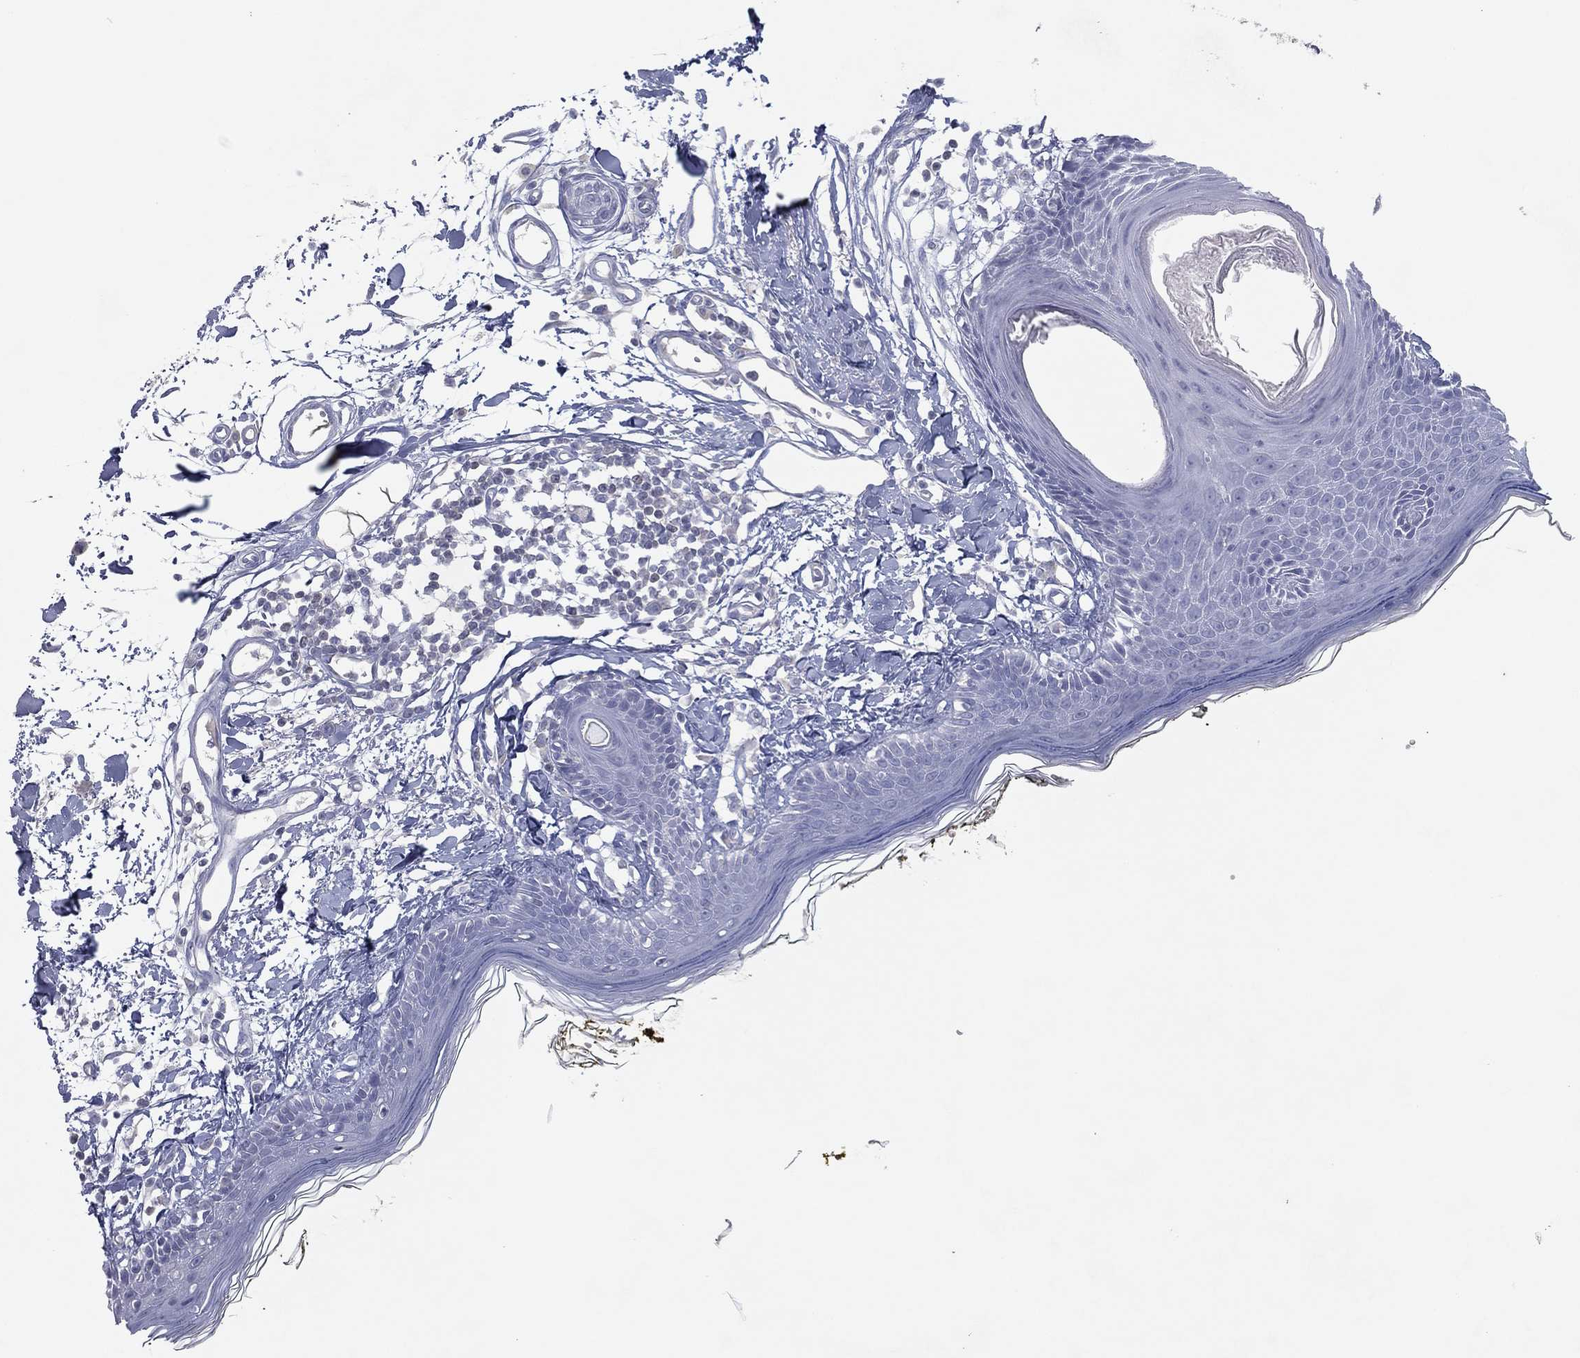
{"staining": {"intensity": "negative", "quantity": "none", "location": "none"}, "tissue": "skin", "cell_type": "Fibroblasts", "image_type": "normal", "snomed": [{"axis": "morphology", "description": "Normal tissue, NOS"}, {"axis": "topography", "description": "Skin"}], "caption": "High power microscopy photomicrograph of an immunohistochemistry micrograph of normal skin, revealing no significant positivity in fibroblasts.", "gene": "CPT1B", "patient": {"sex": "male", "age": 76}}